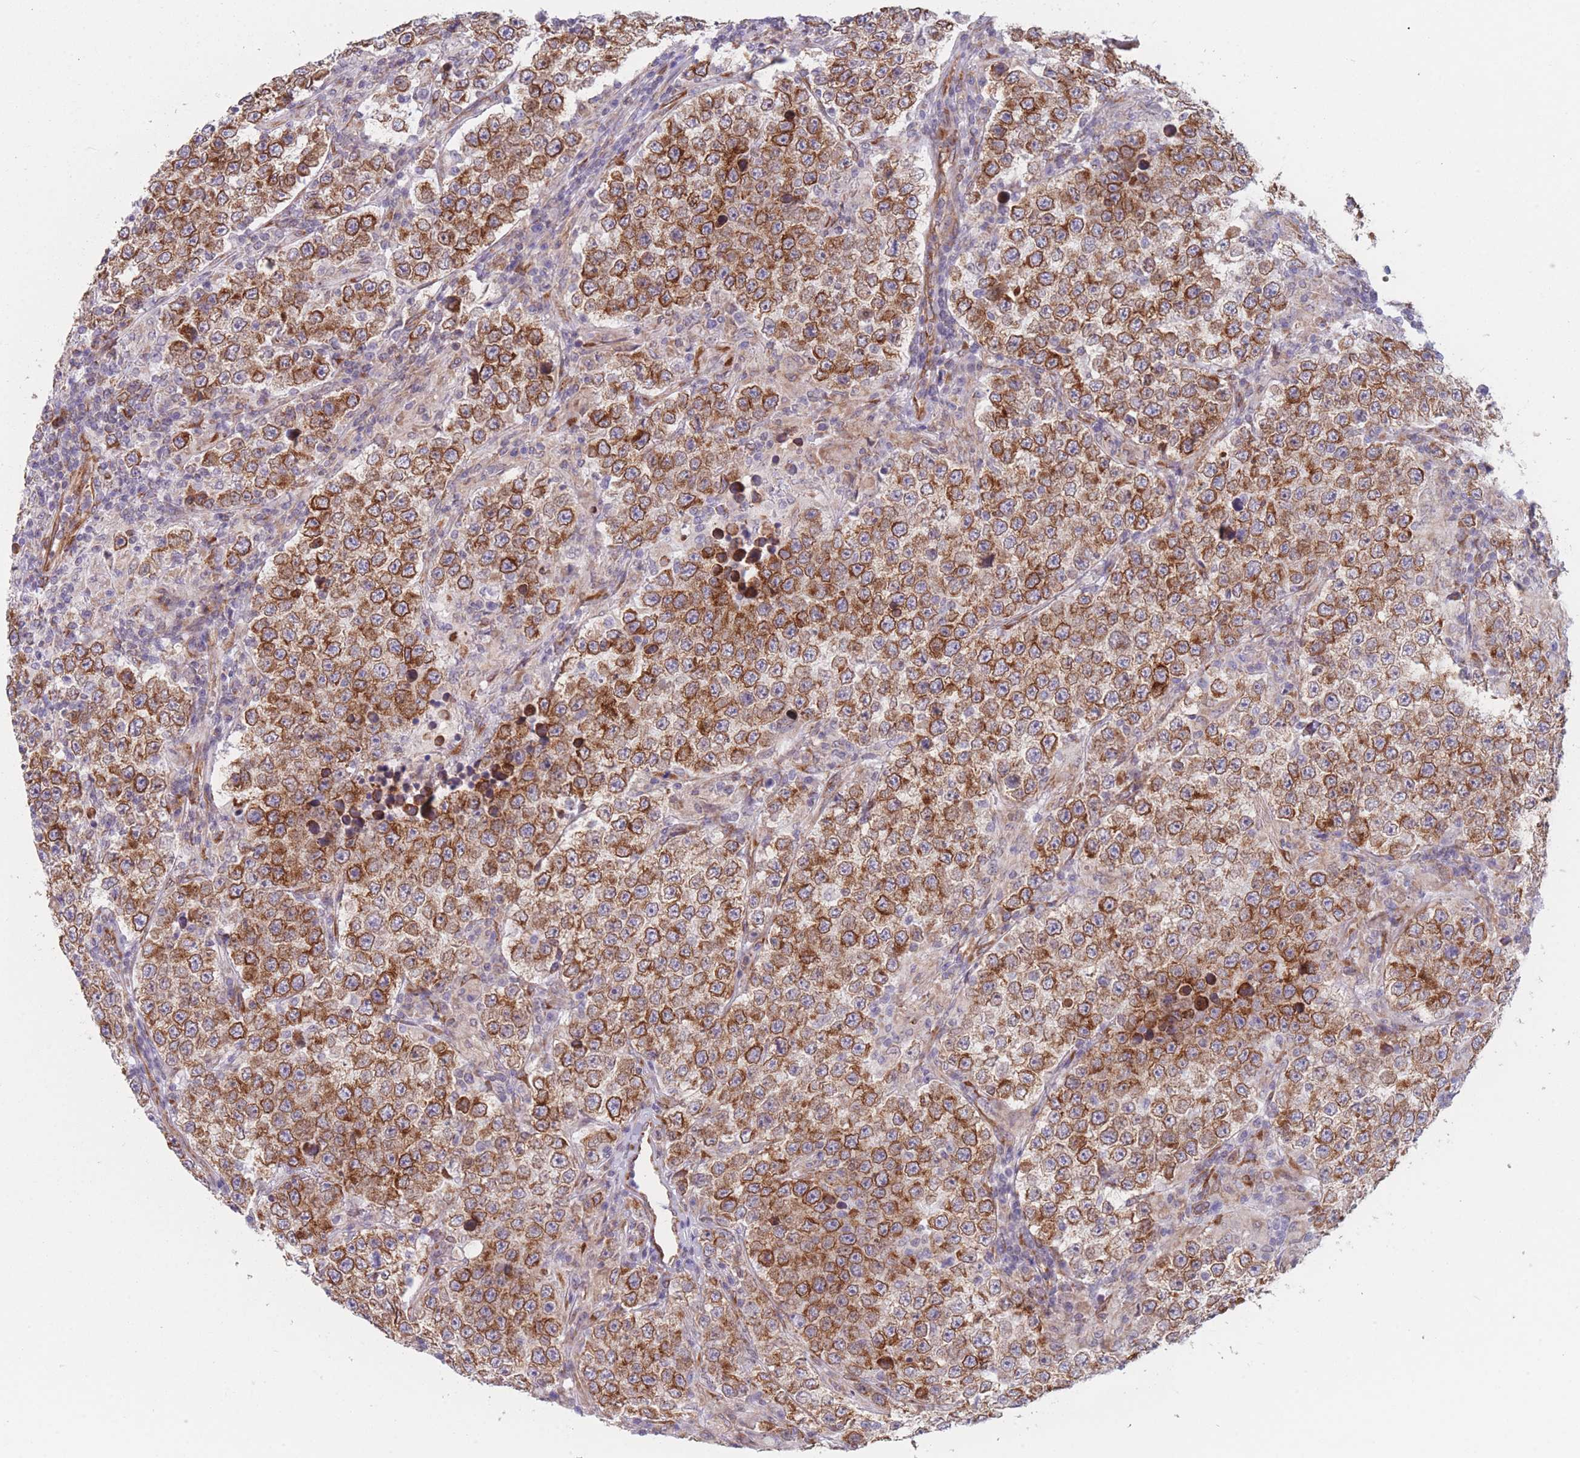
{"staining": {"intensity": "strong", "quantity": ">75%", "location": "cytoplasmic/membranous,nuclear"}, "tissue": "testis cancer", "cell_type": "Tumor cells", "image_type": "cancer", "snomed": [{"axis": "morphology", "description": "Normal tissue, NOS"}, {"axis": "morphology", "description": "Urothelial carcinoma, High grade"}, {"axis": "morphology", "description": "Seminoma, NOS"}, {"axis": "morphology", "description": "Carcinoma, Embryonal, NOS"}, {"axis": "topography", "description": "Urinary bladder"}, {"axis": "topography", "description": "Testis"}], "caption": "Testis high-grade urothelial carcinoma stained with IHC displays strong cytoplasmic/membranous and nuclear positivity in about >75% of tumor cells.", "gene": "AK9", "patient": {"sex": "male", "age": 41}}